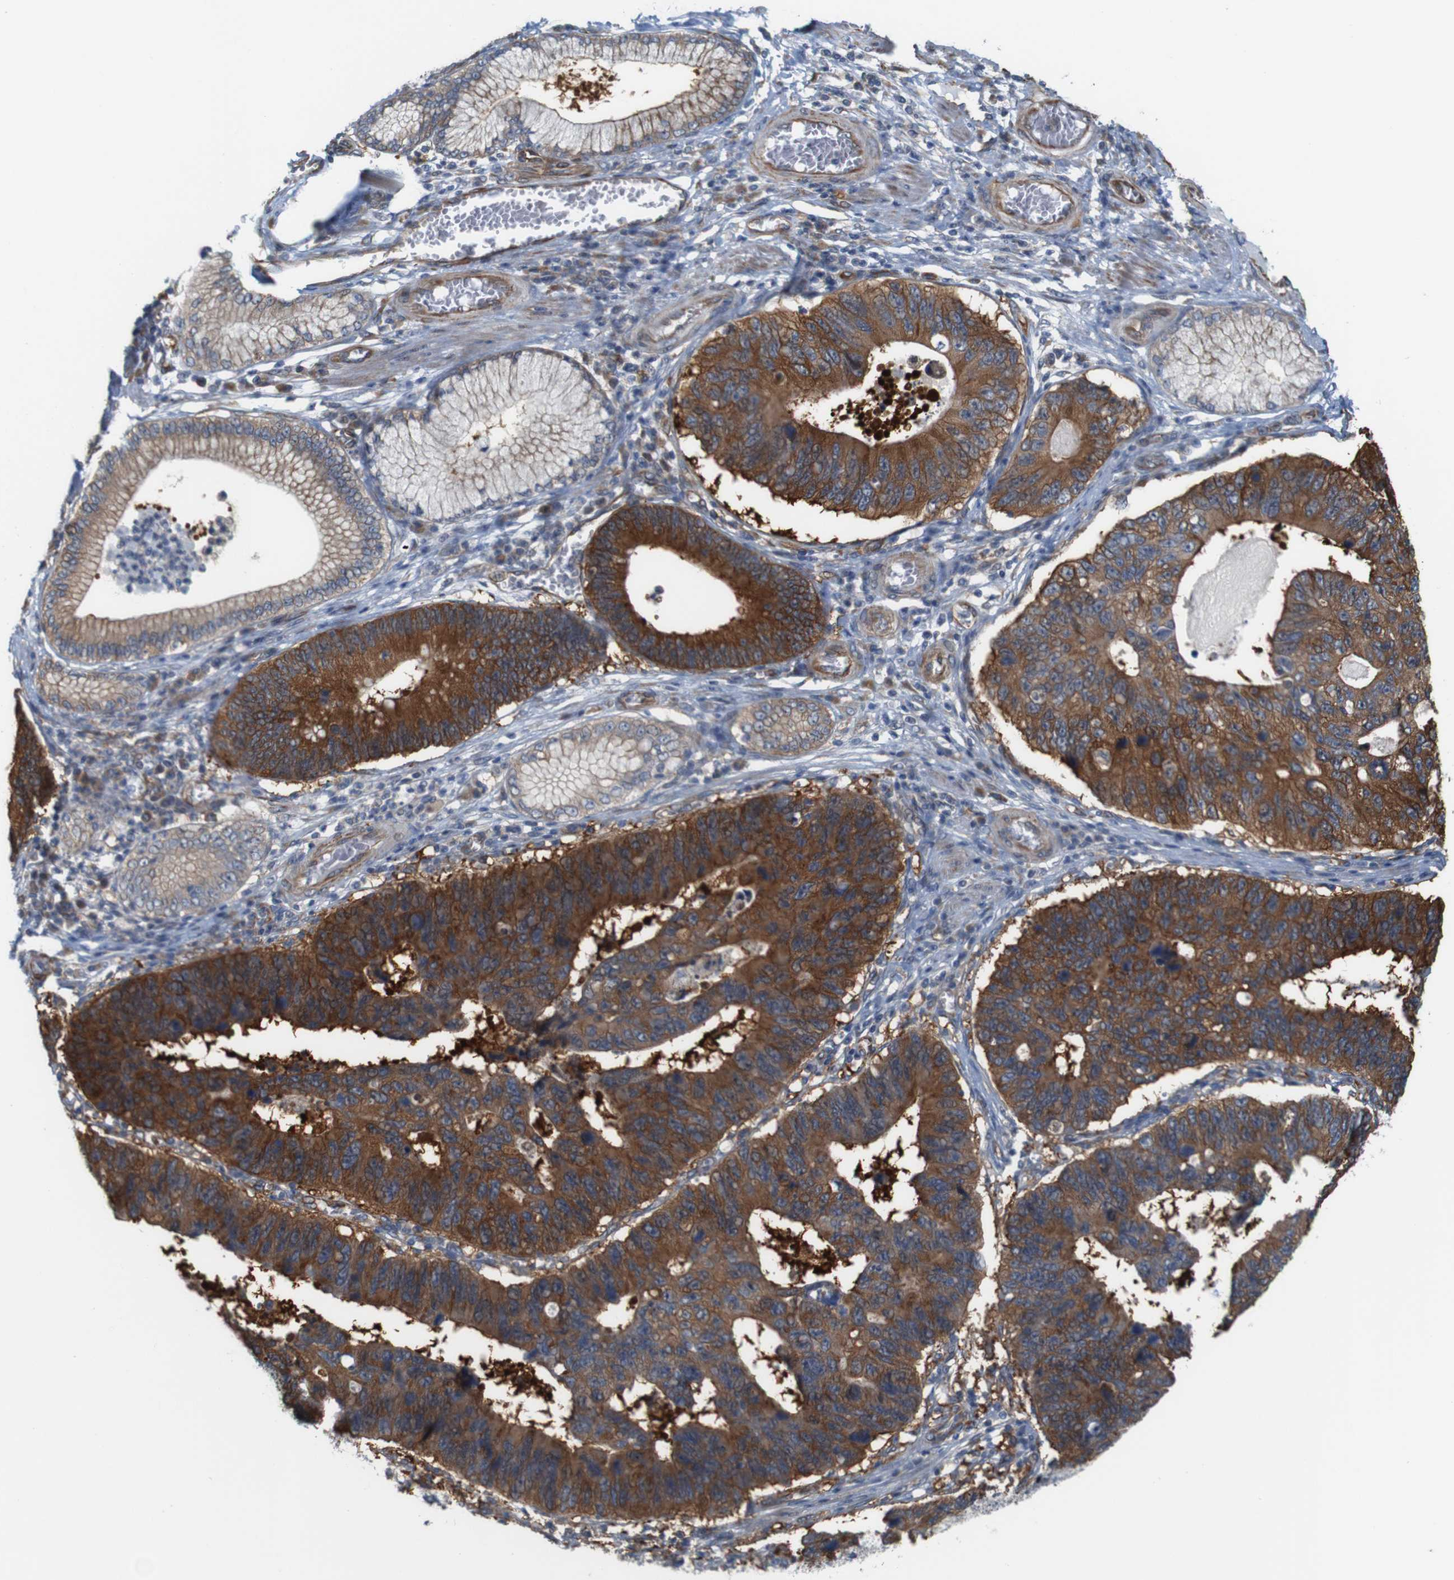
{"staining": {"intensity": "strong", "quantity": ">75%", "location": "cytoplasmic/membranous"}, "tissue": "stomach cancer", "cell_type": "Tumor cells", "image_type": "cancer", "snomed": [{"axis": "morphology", "description": "Adenocarcinoma, NOS"}, {"axis": "topography", "description": "Stomach"}], "caption": "Protein expression by immunohistochemistry (IHC) reveals strong cytoplasmic/membranous positivity in about >75% of tumor cells in stomach cancer.", "gene": "JPH1", "patient": {"sex": "male", "age": 59}}